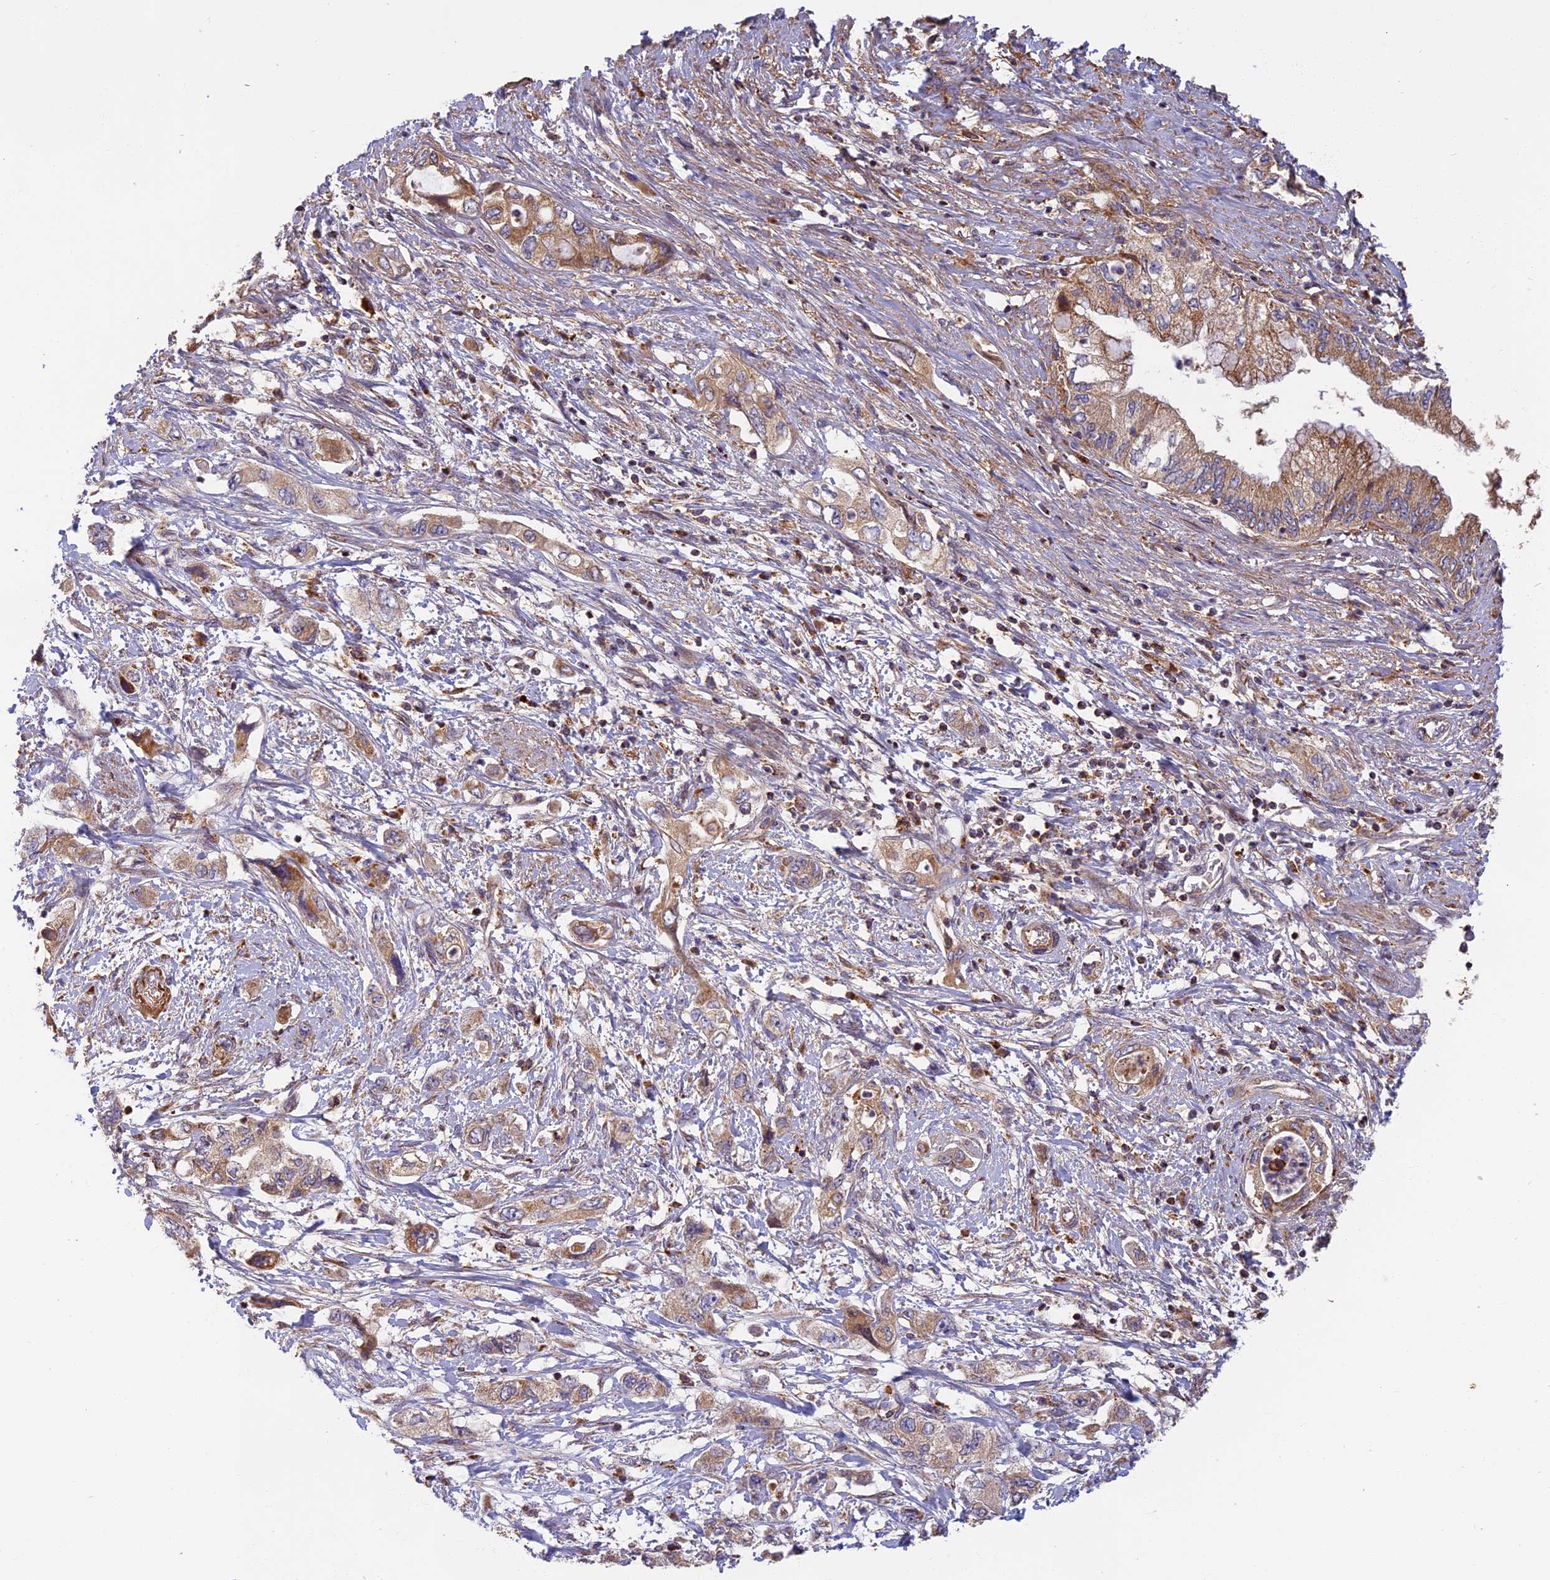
{"staining": {"intensity": "moderate", "quantity": ">75%", "location": "cytoplasmic/membranous"}, "tissue": "pancreatic cancer", "cell_type": "Tumor cells", "image_type": "cancer", "snomed": [{"axis": "morphology", "description": "Adenocarcinoma, NOS"}, {"axis": "topography", "description": "Pancreas"}], "caption": "This image reveals pancreatic cancer (adenocarcinoma) stained with IHC to label a protein in brown. The cytoplasmic/membranous of tumor cells show moderate positivity for the protein. Nuclei are counter-stained blue.", "gene": "EDAR", "patient": {"sex": "female", "age": 73}}